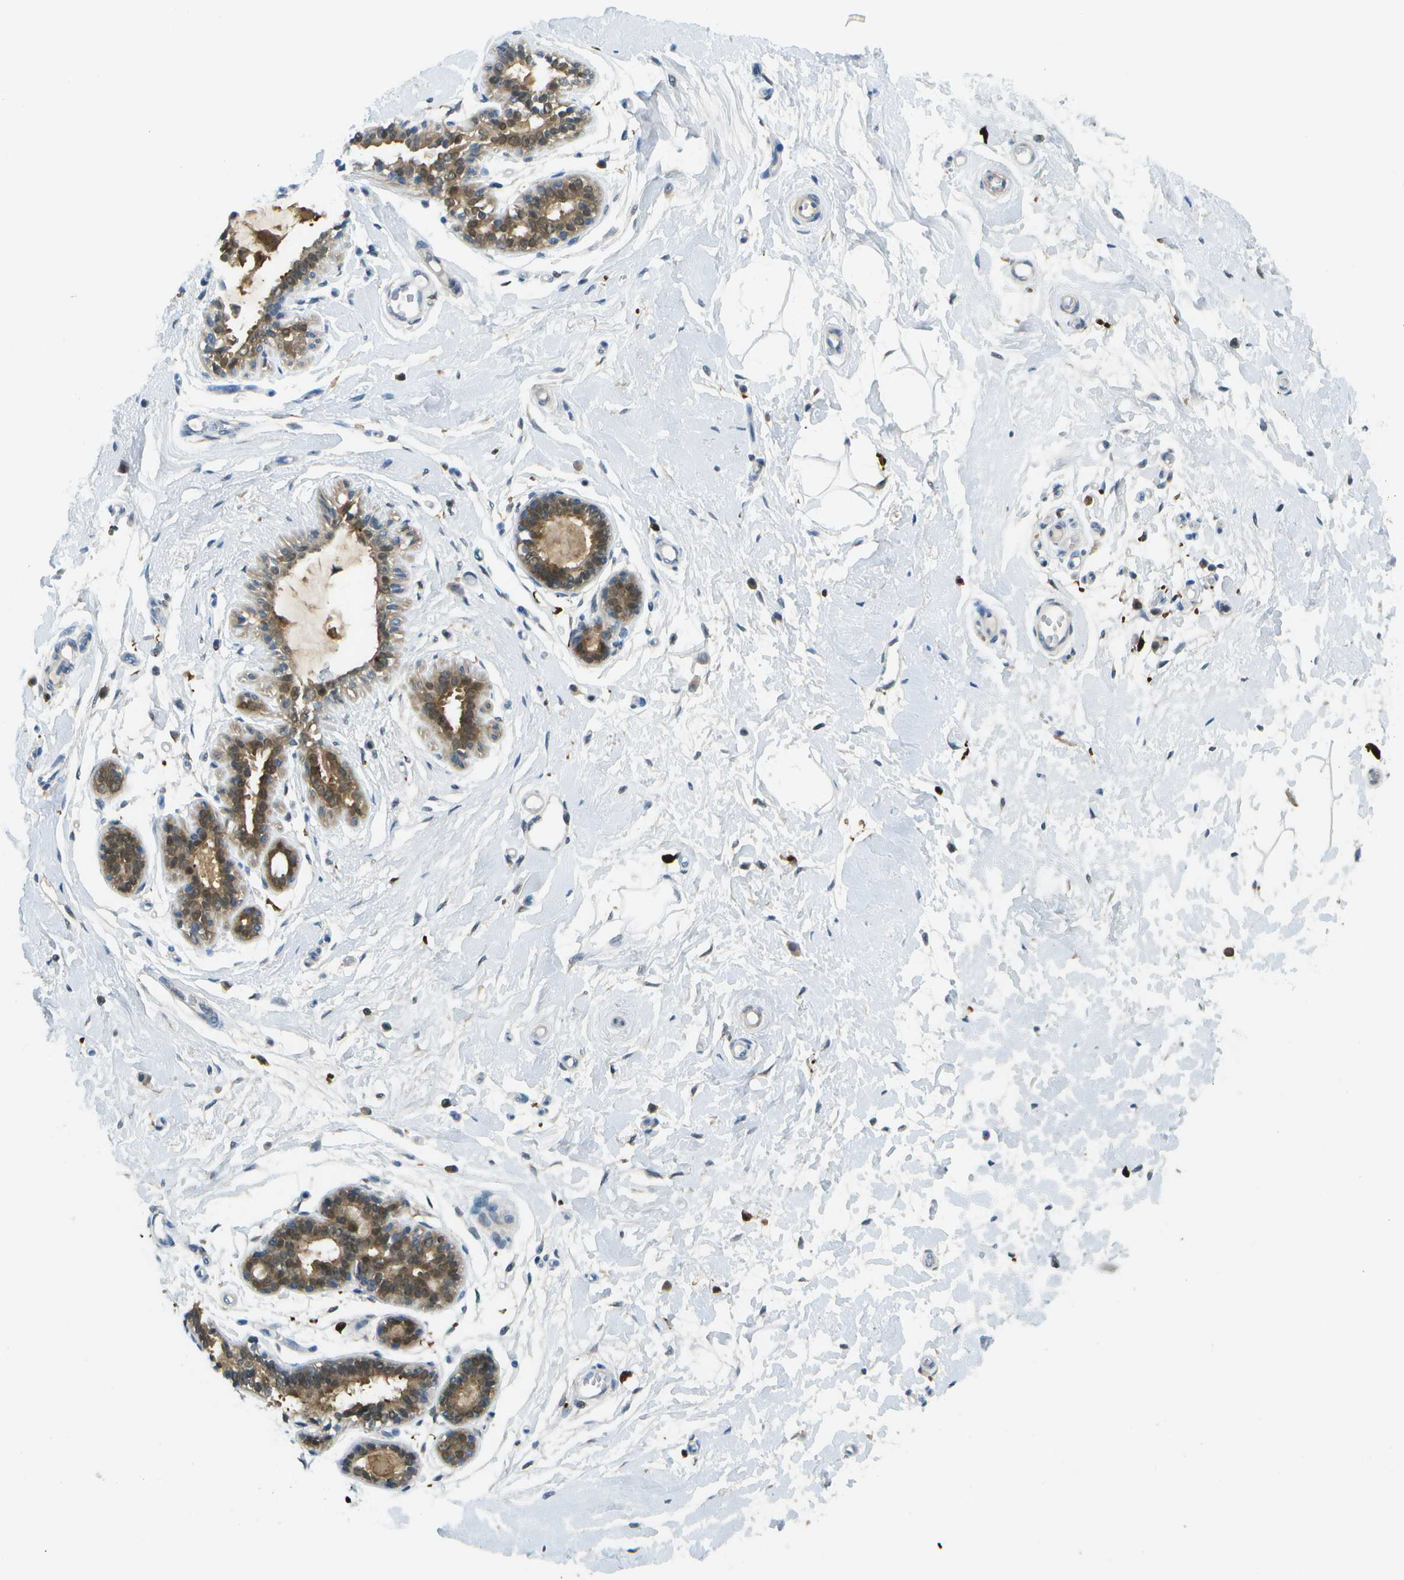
{"staining": {"intensity": "negative", "quantity": "none", "location": "none"}, "tissue": "breast", "cell_type": "Adipocytes", "image_type": "normal", "snomed": [{"axis": "morphology", "description": "Normal tissue, NOS"}, {"axis": "morphology", "description": "Lobular carcinoma"}, {"axis": "topography", "description": "Breast"}], "caption": "IHC histopathology image of normal breast: human breast stained with DAB demonstrates no significant protein staining in adipocytes.", "gene": "CDH23", "patient": {"sex": "female", "age": 59}}